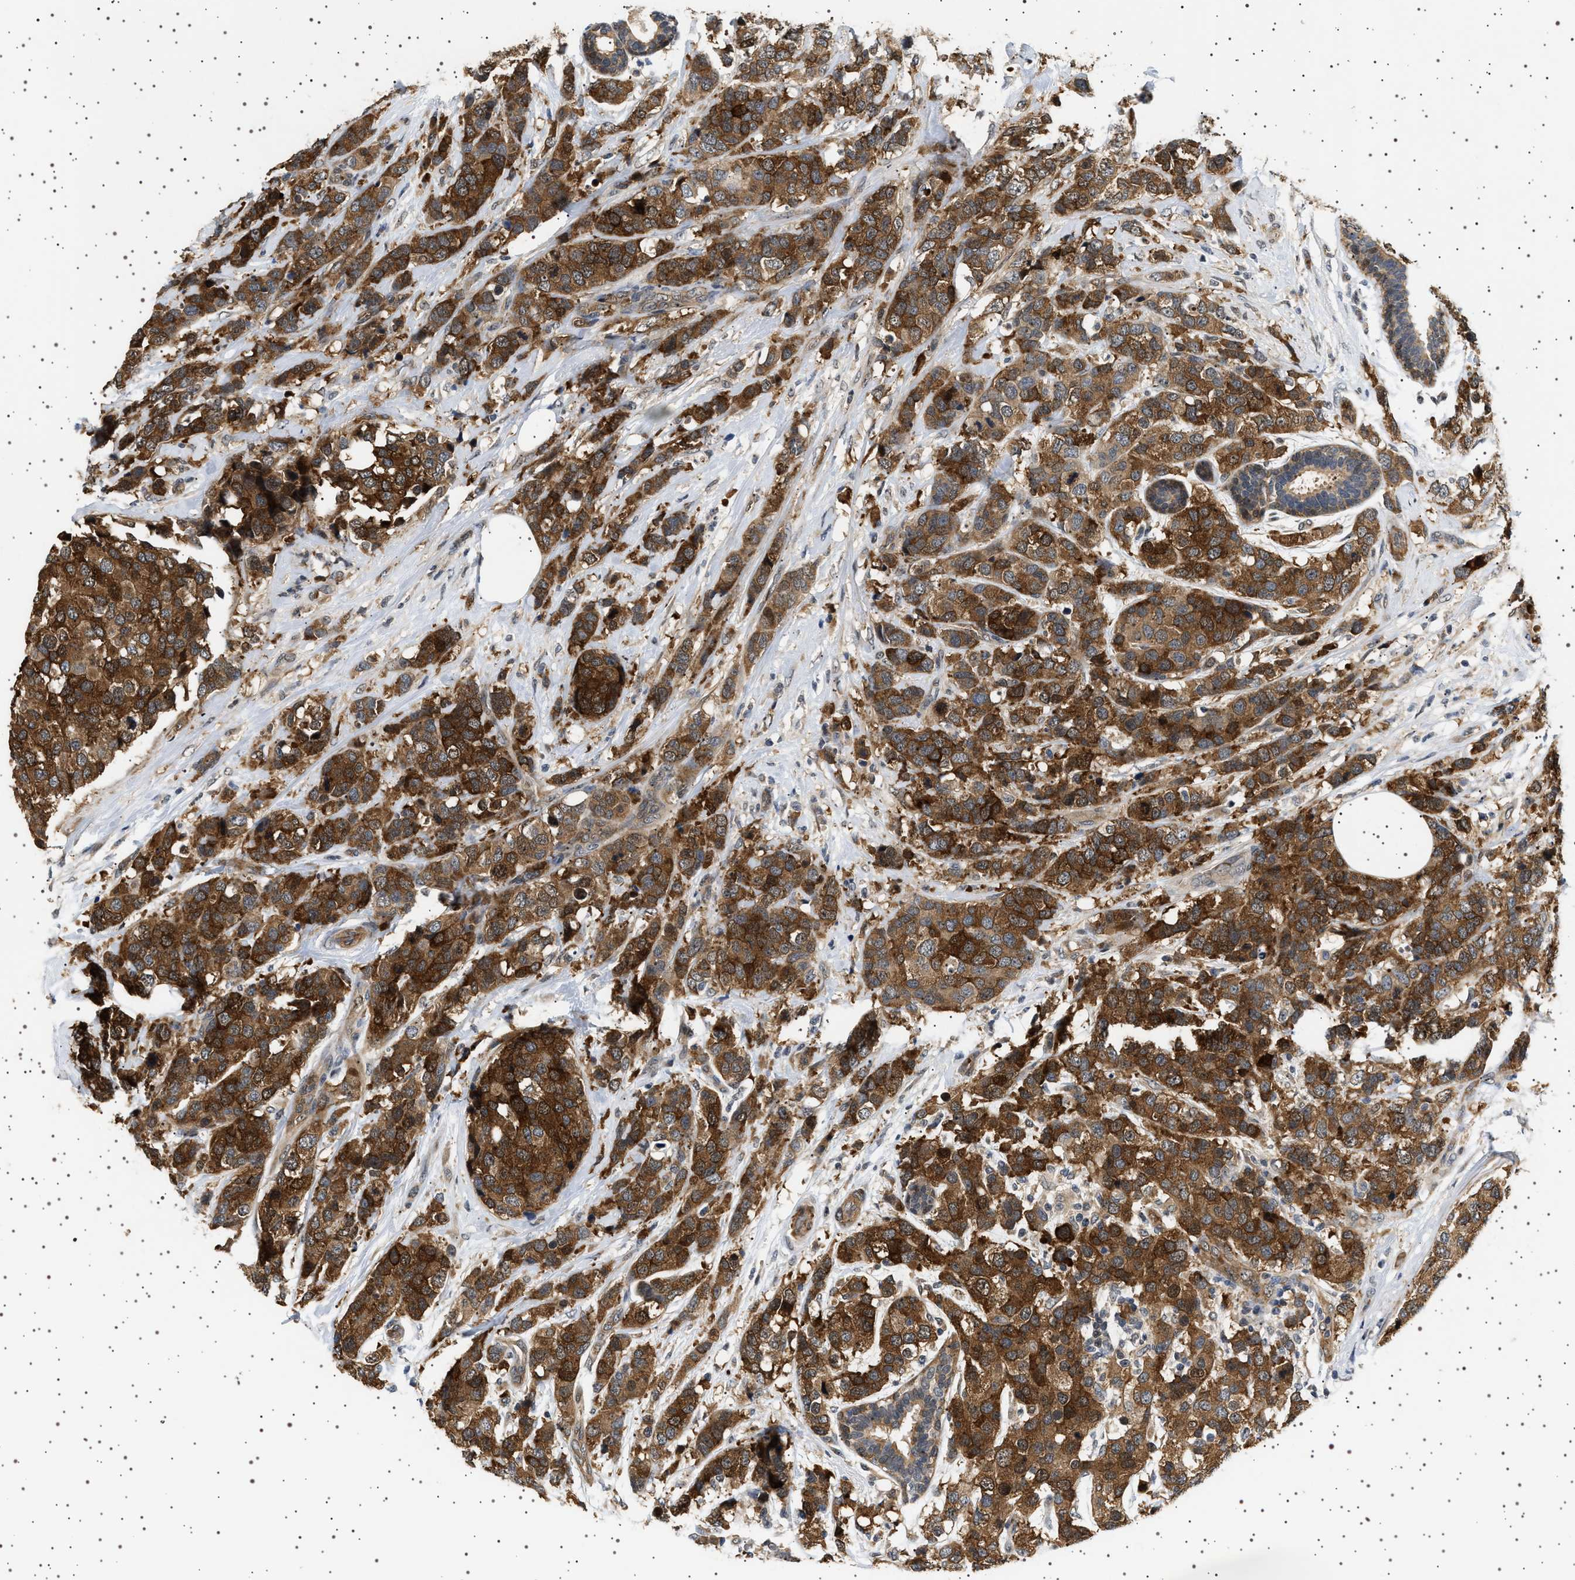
{"staining": {"intensity": "strong", "quantity": ">75%", "location": "cytoplasmic/membranous"}, "tissue": "breast cancer", "cell_type": "Tumor cells", "image_type": "cancer", "snomed": [{"axis": "morphology", "description": "Lobular carcinoma"}, {"axis": "topography", "description": "Breast"}], "caption": "Immunohistochemistry (IHC) (DAB (3,3'-diaminobenzidine)) staining of breast cancer (lobular carcinoma) shows strong cytoplasmic/membranous protein positivity in about >75% of tumor cells. The protein of interest is shown in brown color, while the nuclei are stained blue.", "gene": "BAG3", "patient": {"sex": "female", "age": 59}}